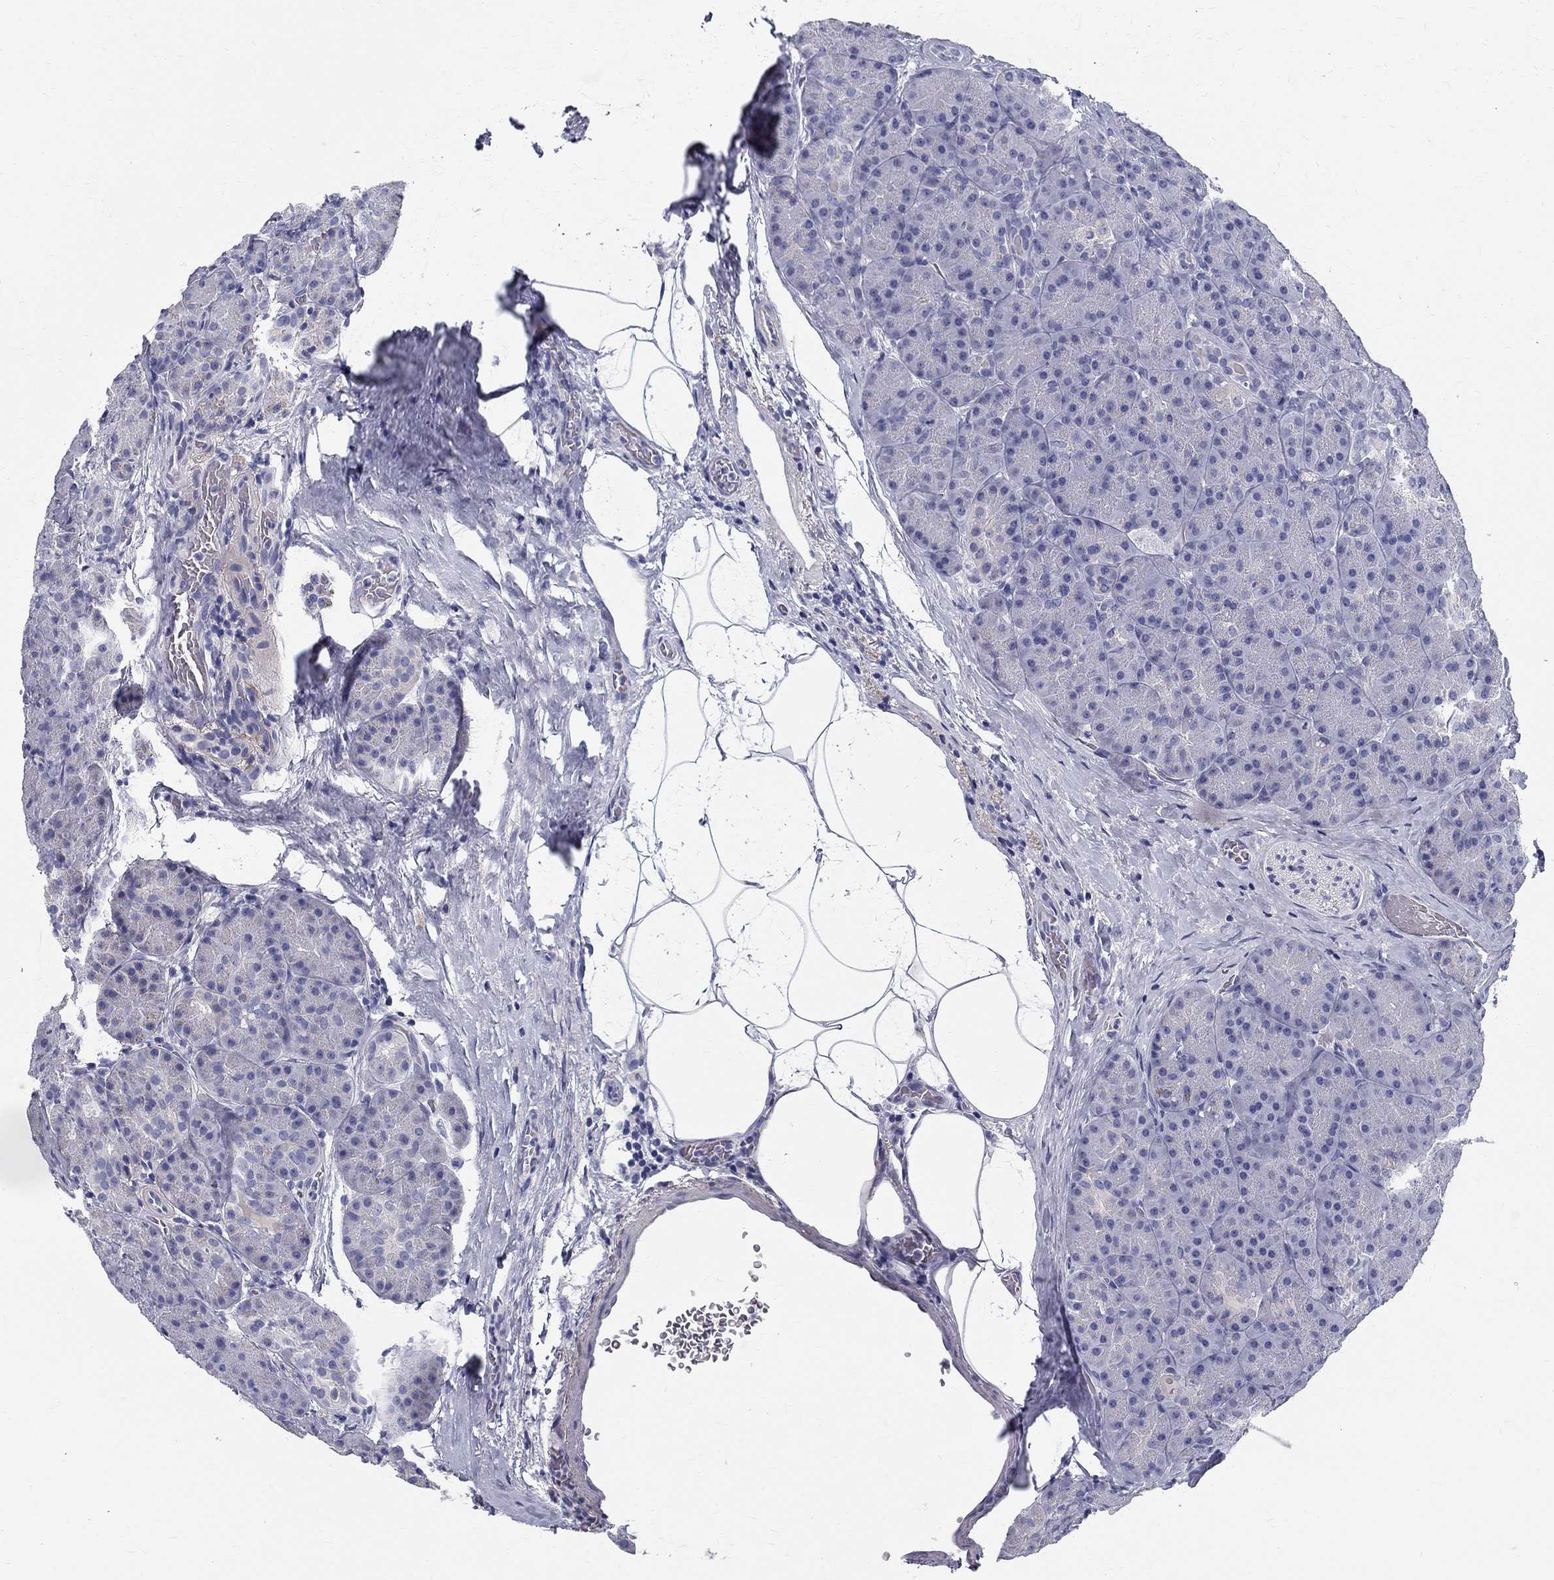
{"staining": {"intensity": "negative", "quantity": "none", "location": "none"}, "tissue": "pancreas", "cell_type": "Exocrine glandular cells", "image_type": "normal", "snomed": [{"axis": "morphology", "description": "Normal tissue, NOS"}, {"axis": "topography", "description": "Pancreas"}], "caption": "This is a image of IHC staining of unremarkable pancreas, which shows no staining in exocrine glandular cells. The staining was performed using DAB (3,3'-diaminobenzidine) to visualize the protein expression in brown, while the nuclei were stained in blue with hematoxylin (Magnification: 20x).", "gene": "TGM4", "patient": {"sex": "male", "age": 57}}